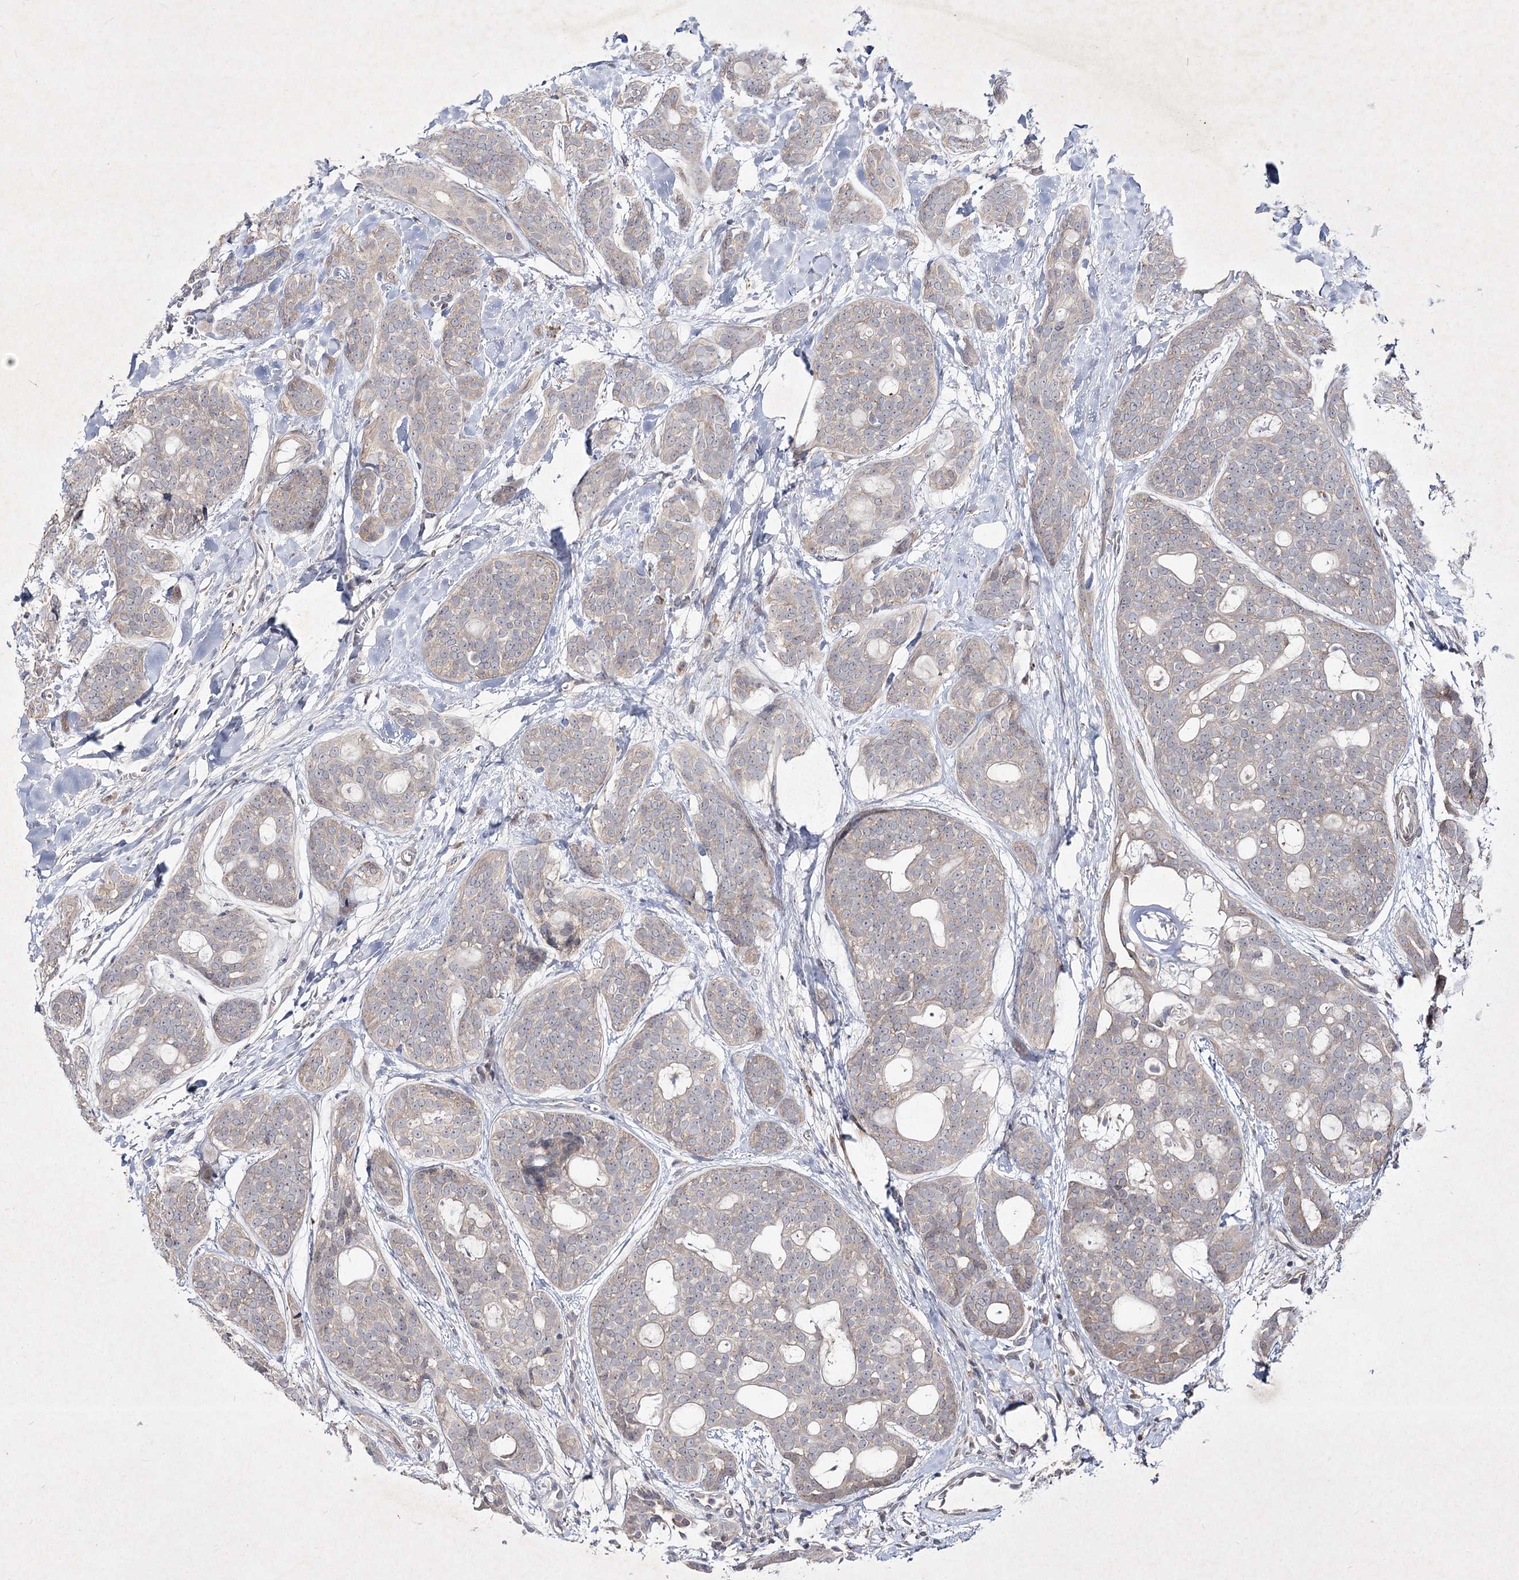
{"staining": {"intensity": "weak", "quantity": "<25%", "location": "cytoplasmic/membranous"}, "tissue": "head and neck cancer", "cell_type": "Tumor cells", "image_type": "cancer", "snomed": [{"axis": "morphology", "description": "Adenocarcinoma, NOS"}, {"axis": "topography", "description": "Head-Neck"}], "caption": "The image shows no staining of tumor cells in head and neck cancer (adenocarcinoma).", "gene": "CIB2", "patient": {"sex": "male", "age": 66}}